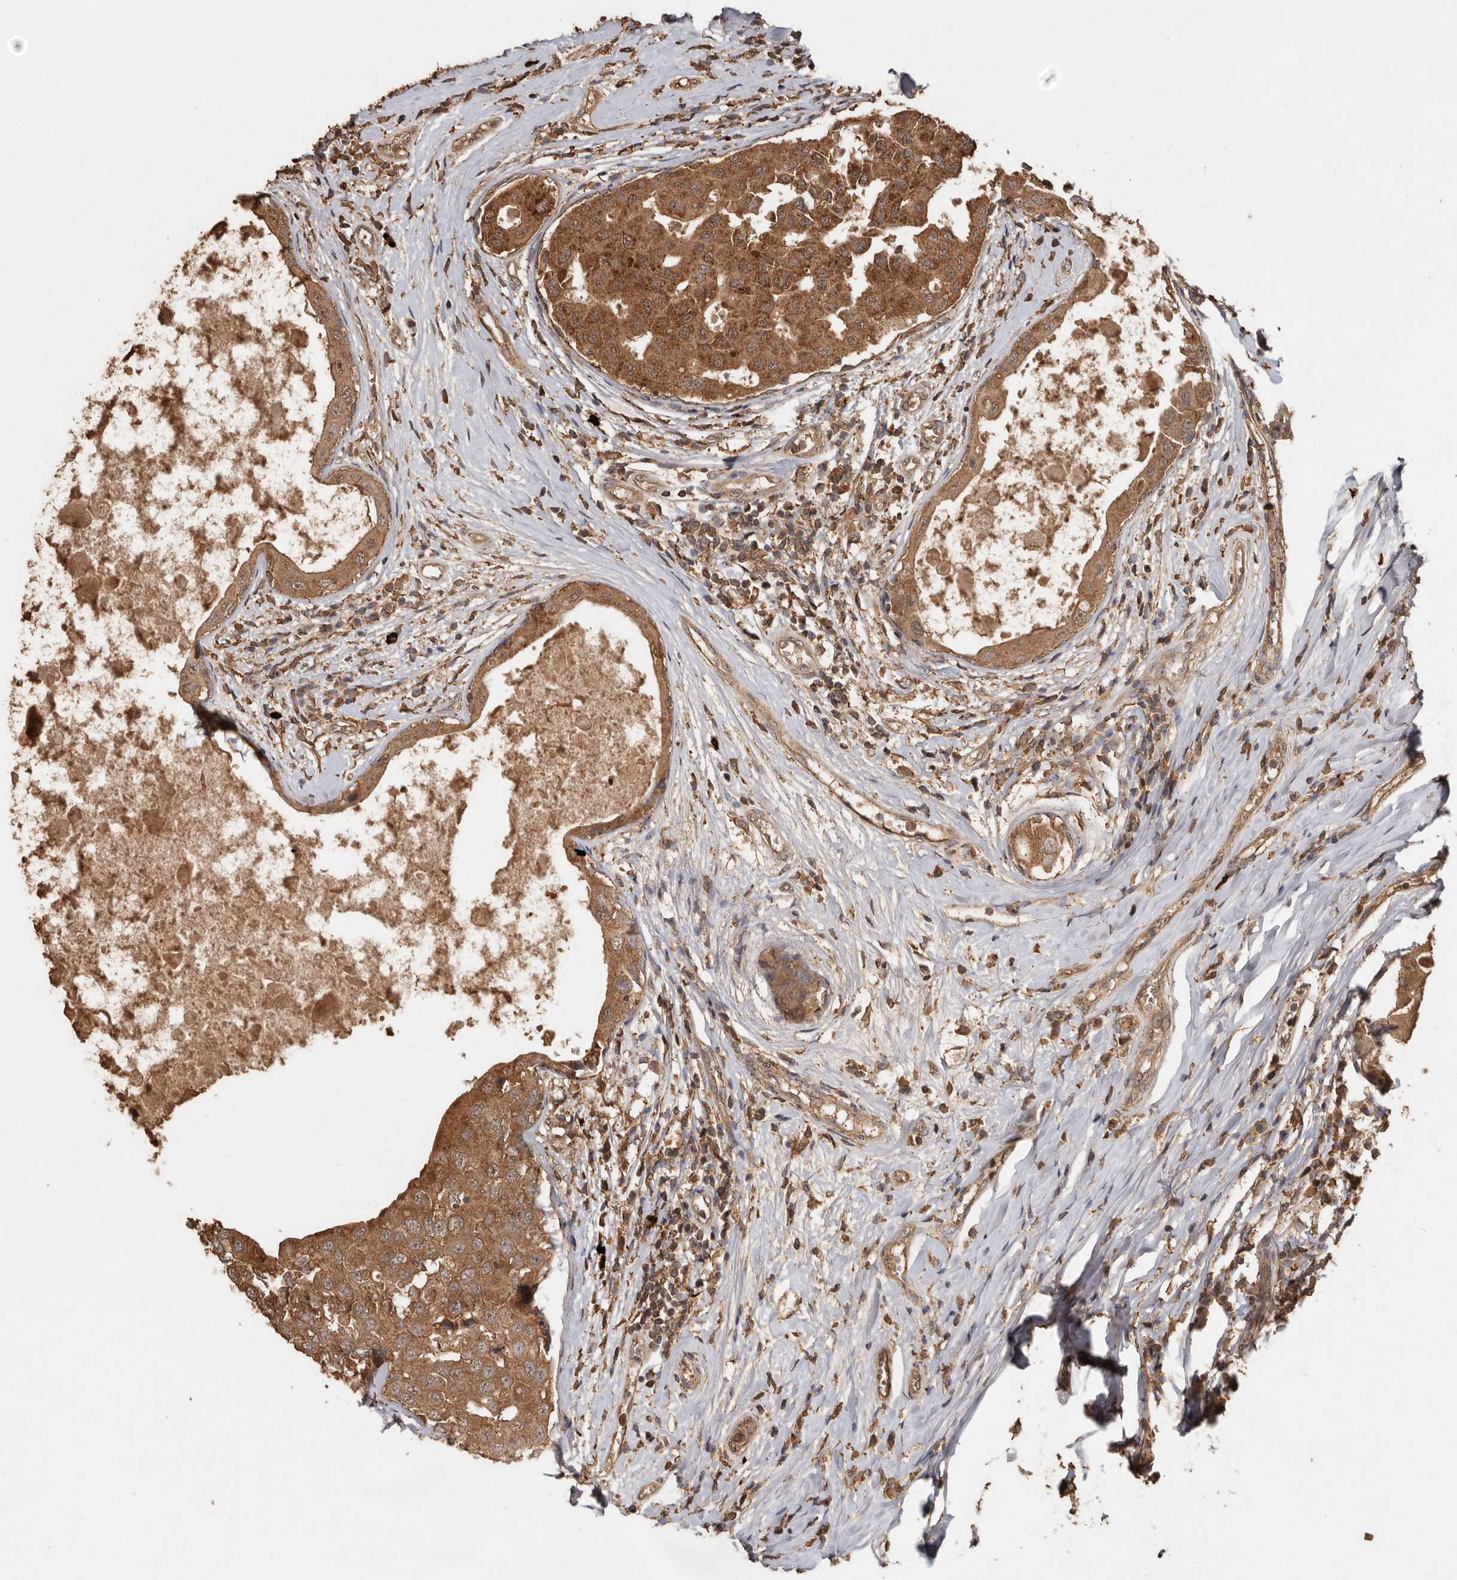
{"staining": {"intensity": "moderate", "quantity": ">75%", "location": "cytoplasmic/membranous,nuclear"}, "tissue": "breast cancer", "cell_type": "Tumor cells", "image_type": "cancer", "snomed": [{"axis": "morphology", "description": "Duct carcinoma"}, {"axis": "topography", "description": "Breast"}], "caption": "The immunohistochemical stain shows moderate cytoplasmic/membranous and nuclear positivity in tumor cells of breast cancer (invasive ductal carcinoma) tissue. Using DAB (brown) and hematoxylin (blue) stains, captured at high magnification using brightfield microscopy.", "gene": "RWDD1", "patient": {"sex": "female", "age": 27}}